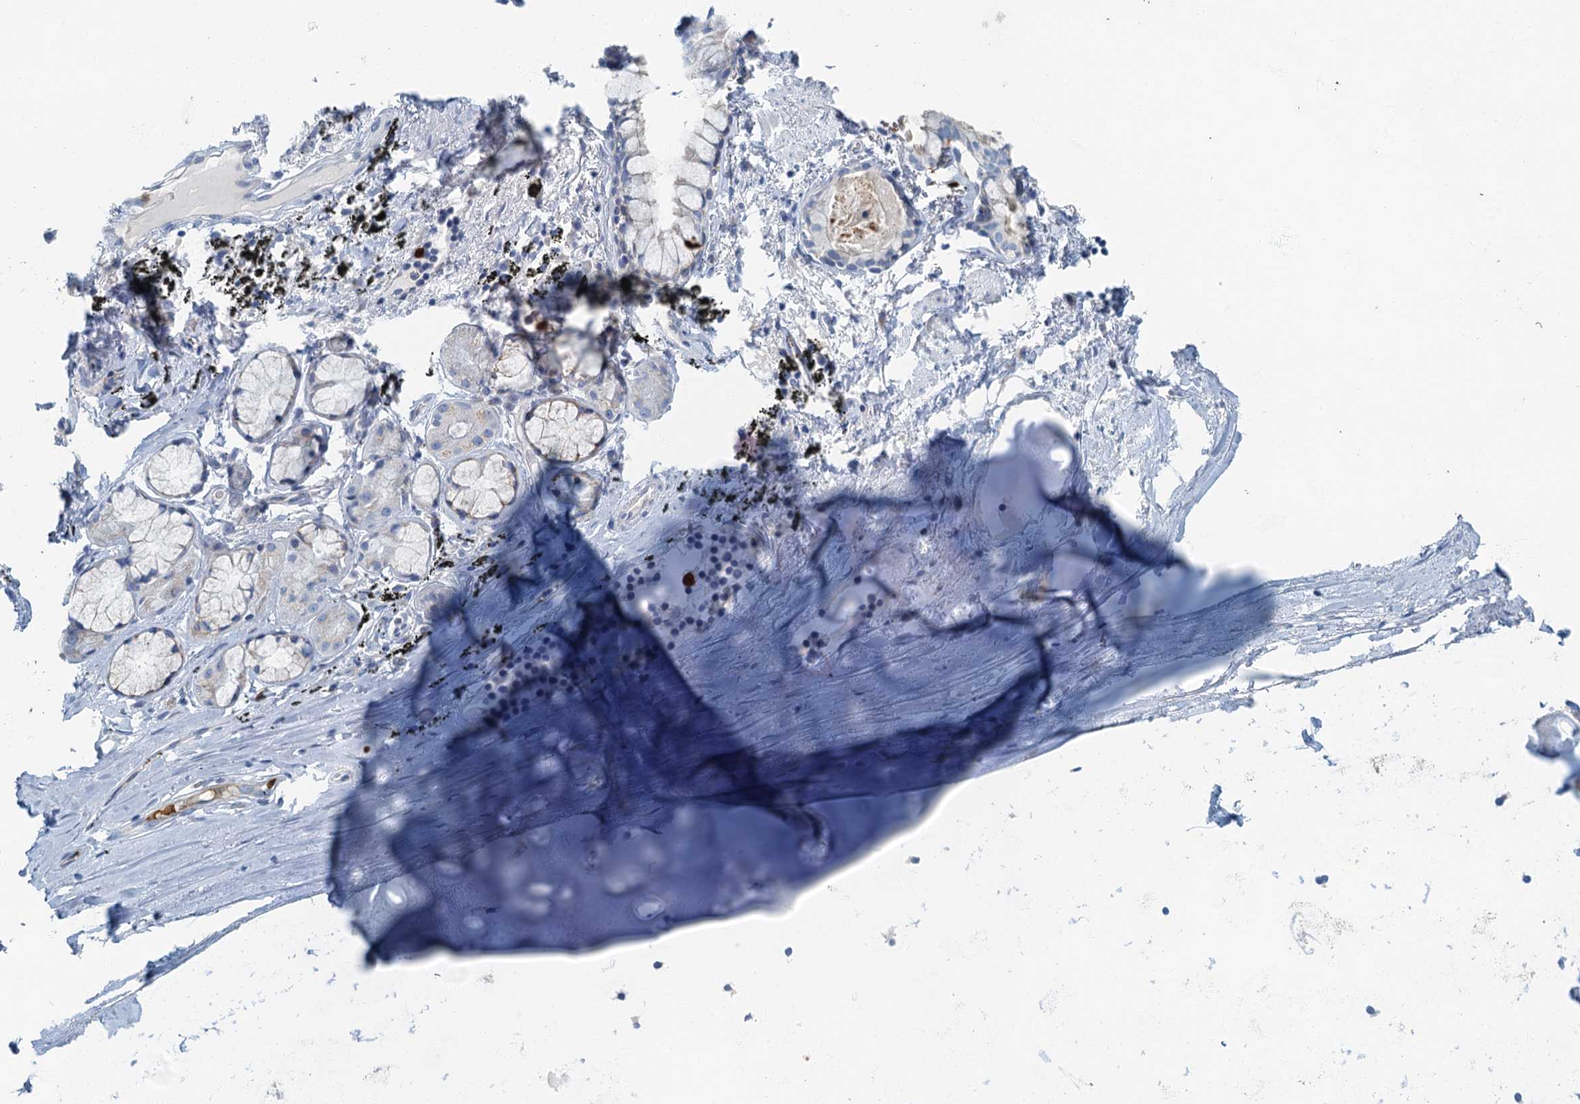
{"staining": {"intensity": "negative", "quantity": "none", "location": "none"}, "tissue": "adipose tissue", "cell_type": "Adipocytes", "image_type": "normal", "snomed": [{"axis": "morphology", "description": "Normal tissue, NOS"}, {"axis": "topography", "description": "Lymph node"}, {"axis": "topography", "description": "Bronchus"}], "caption": "DAB (3,3'-diaminobenzidine) immunohistochemical staining of unremarkable adipose tissue demonstrates no significant positivity in adipocytes.", "gene": "ANKDD1A", "patient": {"sex": "male", "age": 63}}